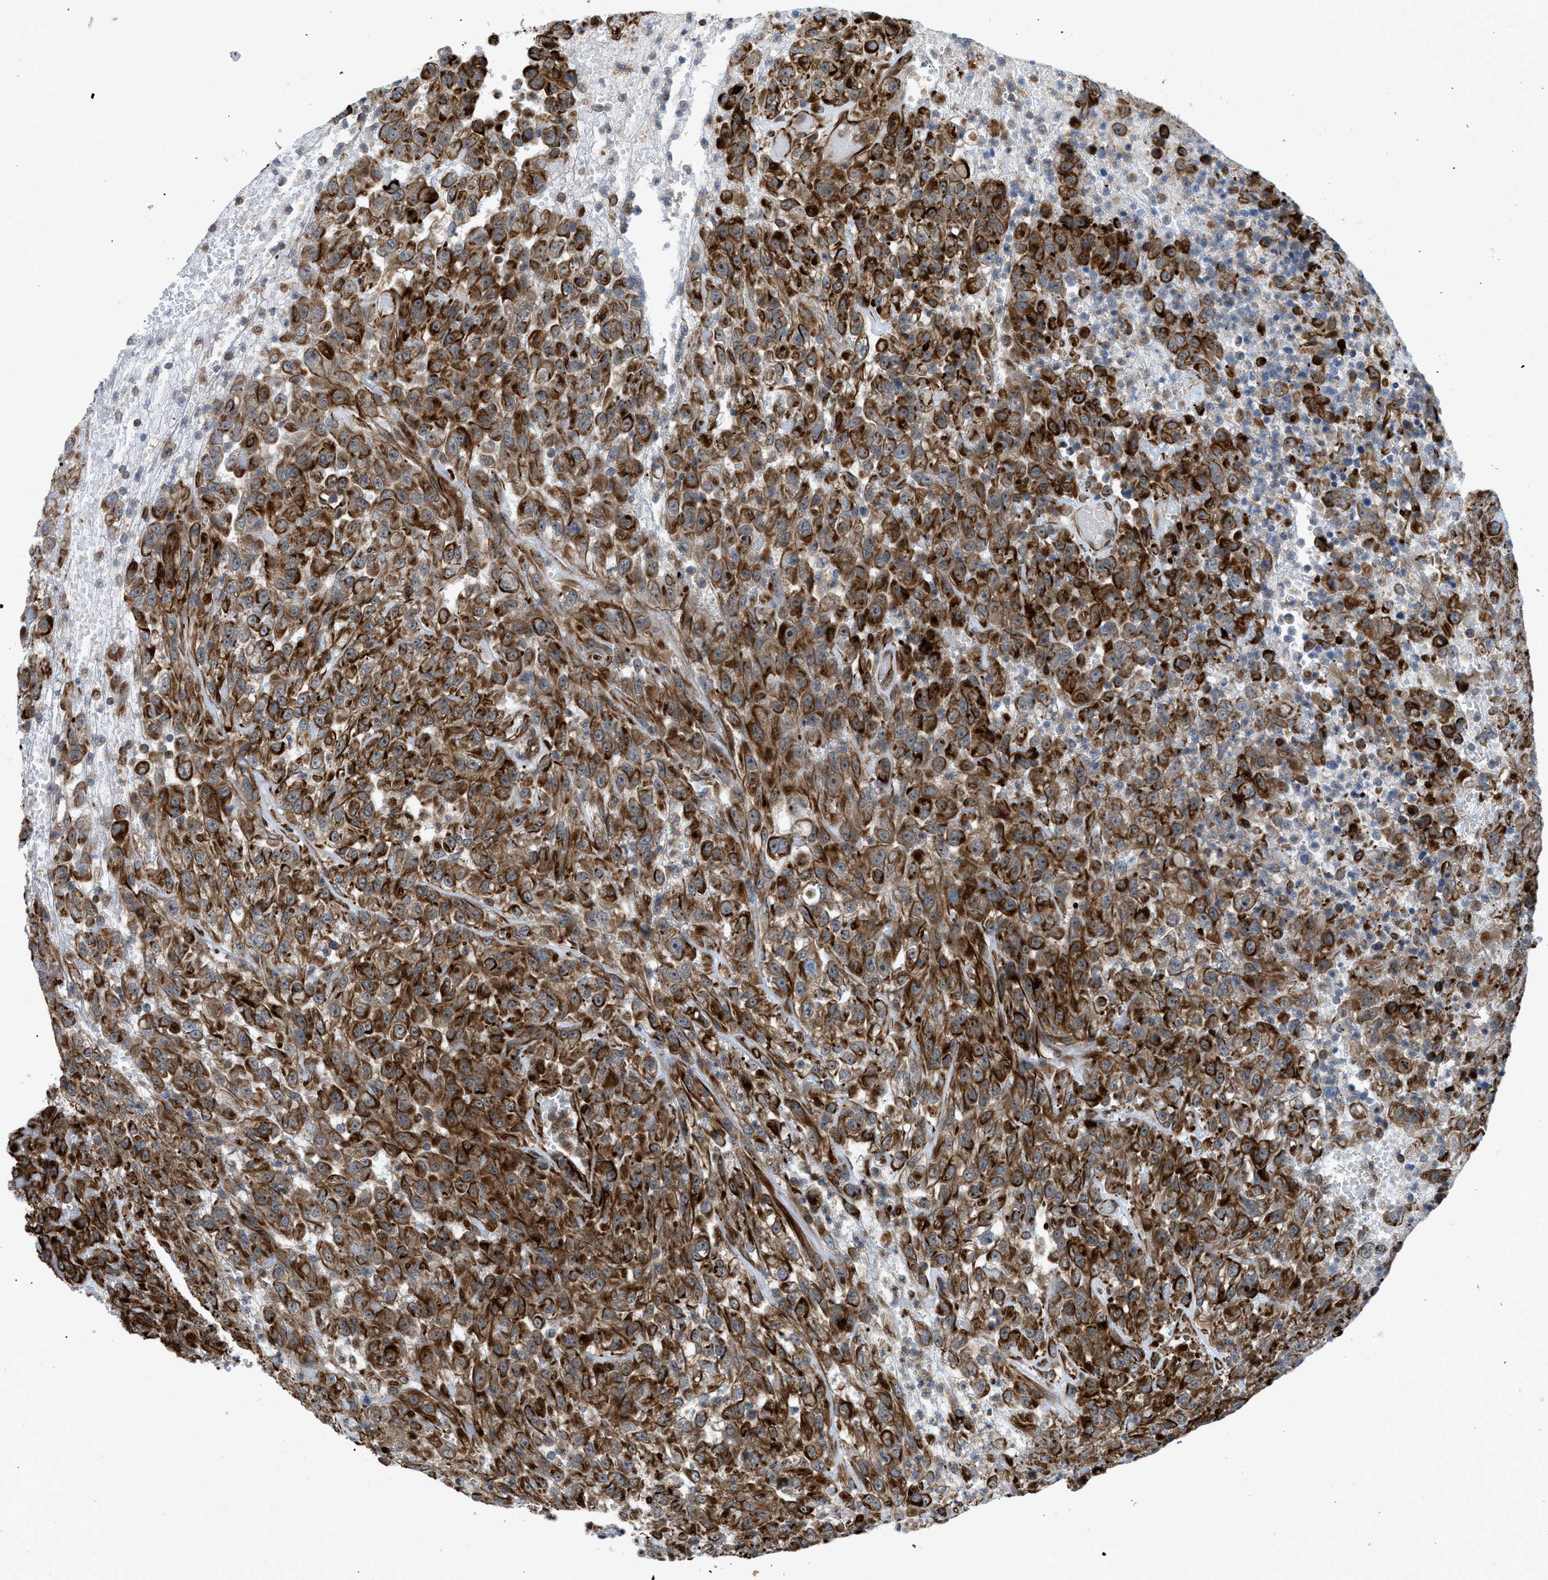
{"staining": {"intensity": "moderate", "quantity": ">75%", "location": "cytoplasmic/membranous"}, "tissue": "urothelial cancer", "cell_type": "Tumor cells", "image_type": "cancer", "snomed": [{"axis": "morphology", "description": "Urothelial carcinoma, High grade"}, {"axis": "topography", "description": "Urinary bladder"}], "caption": "Immunohistochemical staining of urothelial carcinoma (high-grade) displays medium levels of moderate cytoplasmic/membranous protein positivity in about >75% of tumor cells.", "gene": "PTPRE", "patient": {"sex": "male", "age": 46}}